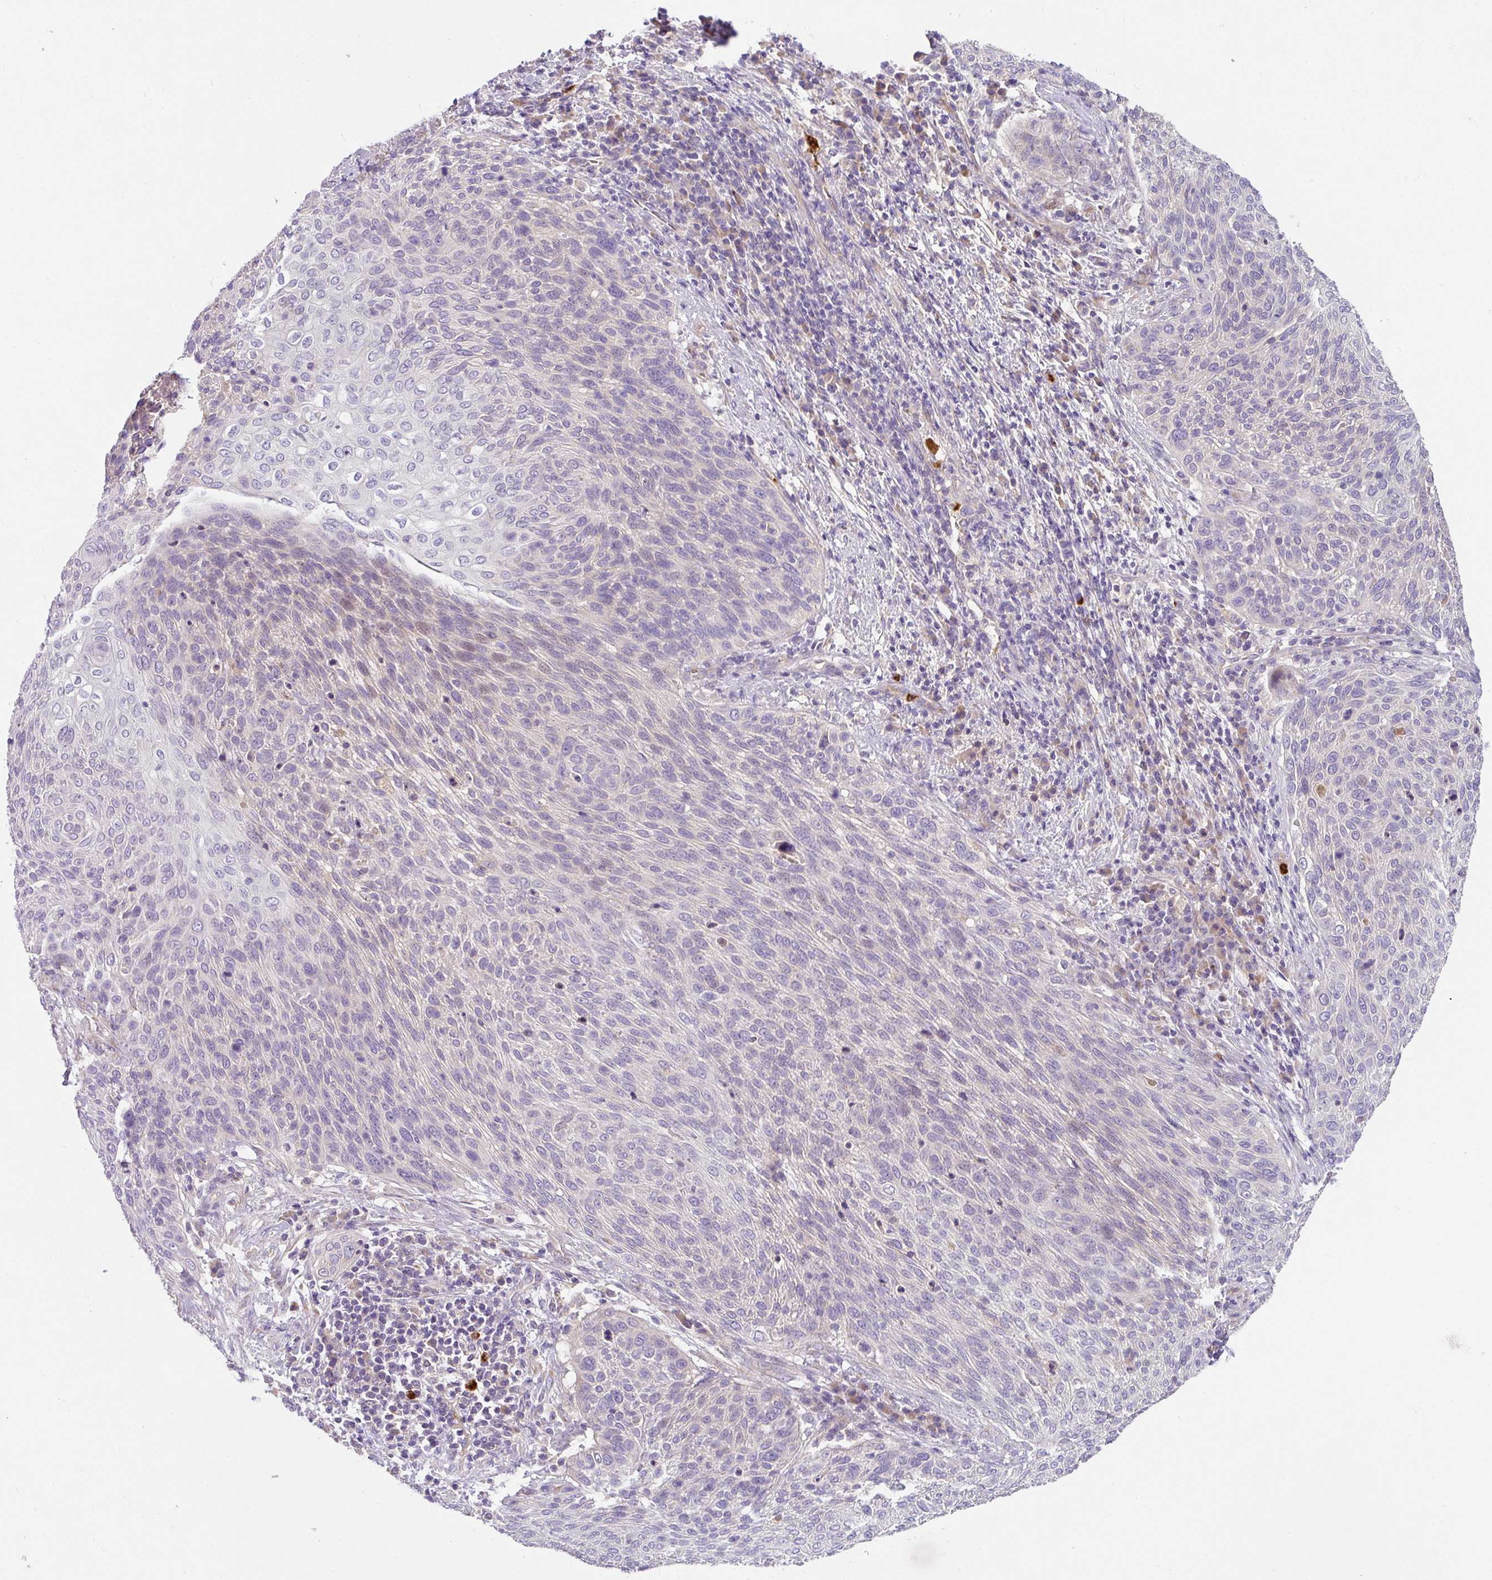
{"staining": {"intensity": "negative", "quantity": "none", "location": "none"}, "tissue": "cervical cancer", "cell_type": "Tumor cells", "image_type": "cancer", "snomed": [{"axis": "morphology", "description": "Squamous cell carcinoma, NOS"}, {"axis": "topography", "description": "Cervix"}], "caption": "Human cervical cancer stained for a protein using IHC reveals no positivity in tumor cells.", "gene": "CRISP3", "patient": {"sex": "female", "age": 31}}